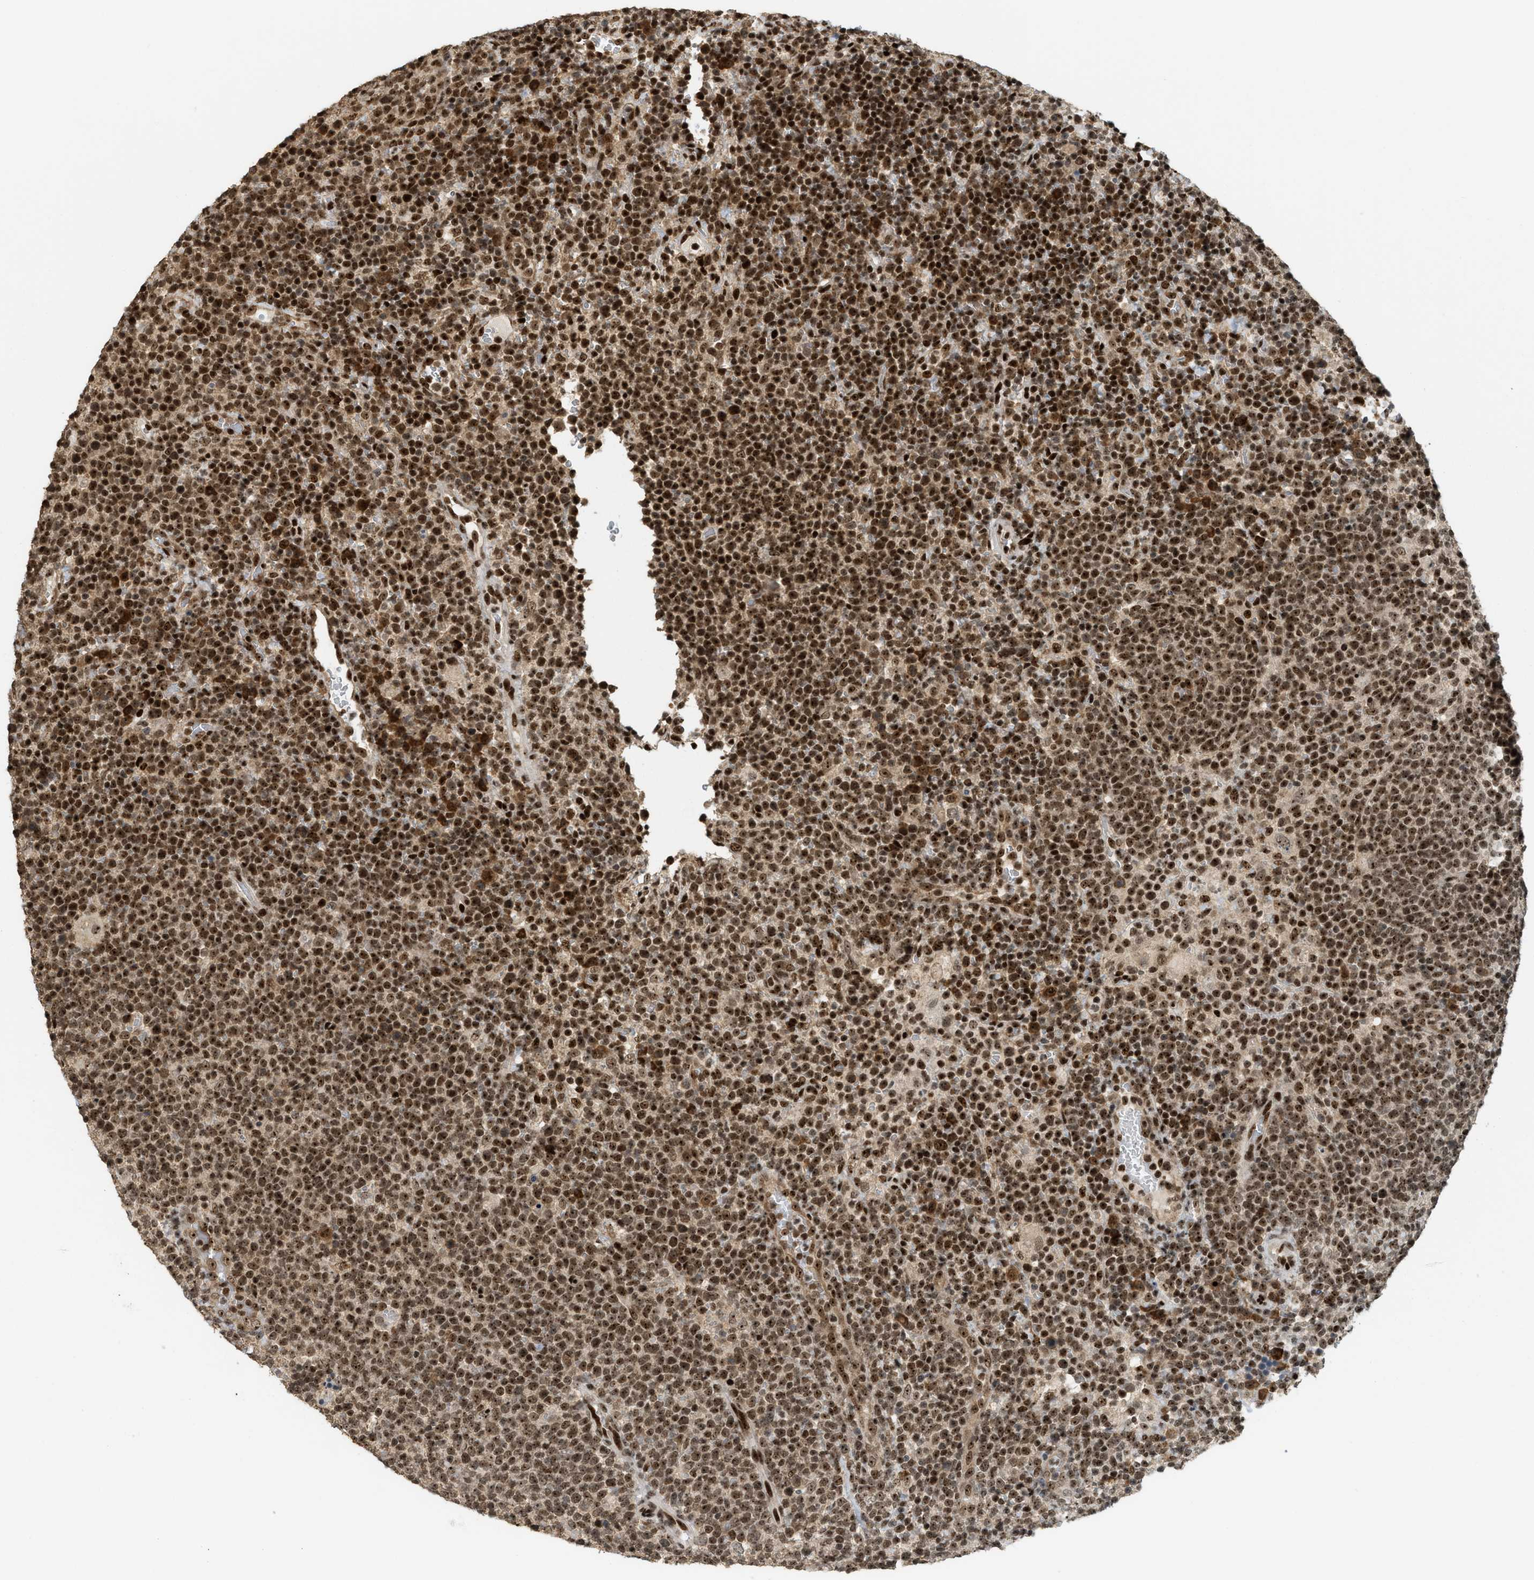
{"staining": {"intensity": "strong", "quantity": ">75%", "location": "nuclear"}, "tissue": "lymphoma", "cell_type": "Tumor cells", "image_type": "cancer", "snomed": [{"axis": "morphology", "description": "Malignant lymphoma, non-Hodgkin's type, High grade"}, {"axis": "topography", "description": "Lymph node"}], "caption": "An immunohistochemistry (IHC) image of tumor tissue is shown. Protein staining in brown highlights strong nuclear positivity in malignant lymphoma, non-Hodgkin's type (high-grade) within tumor cells. (IHC, brightfield microscopy, high magnification).", "gene": "ZNF22", "patient": {"sex": "male", "age": 61}}